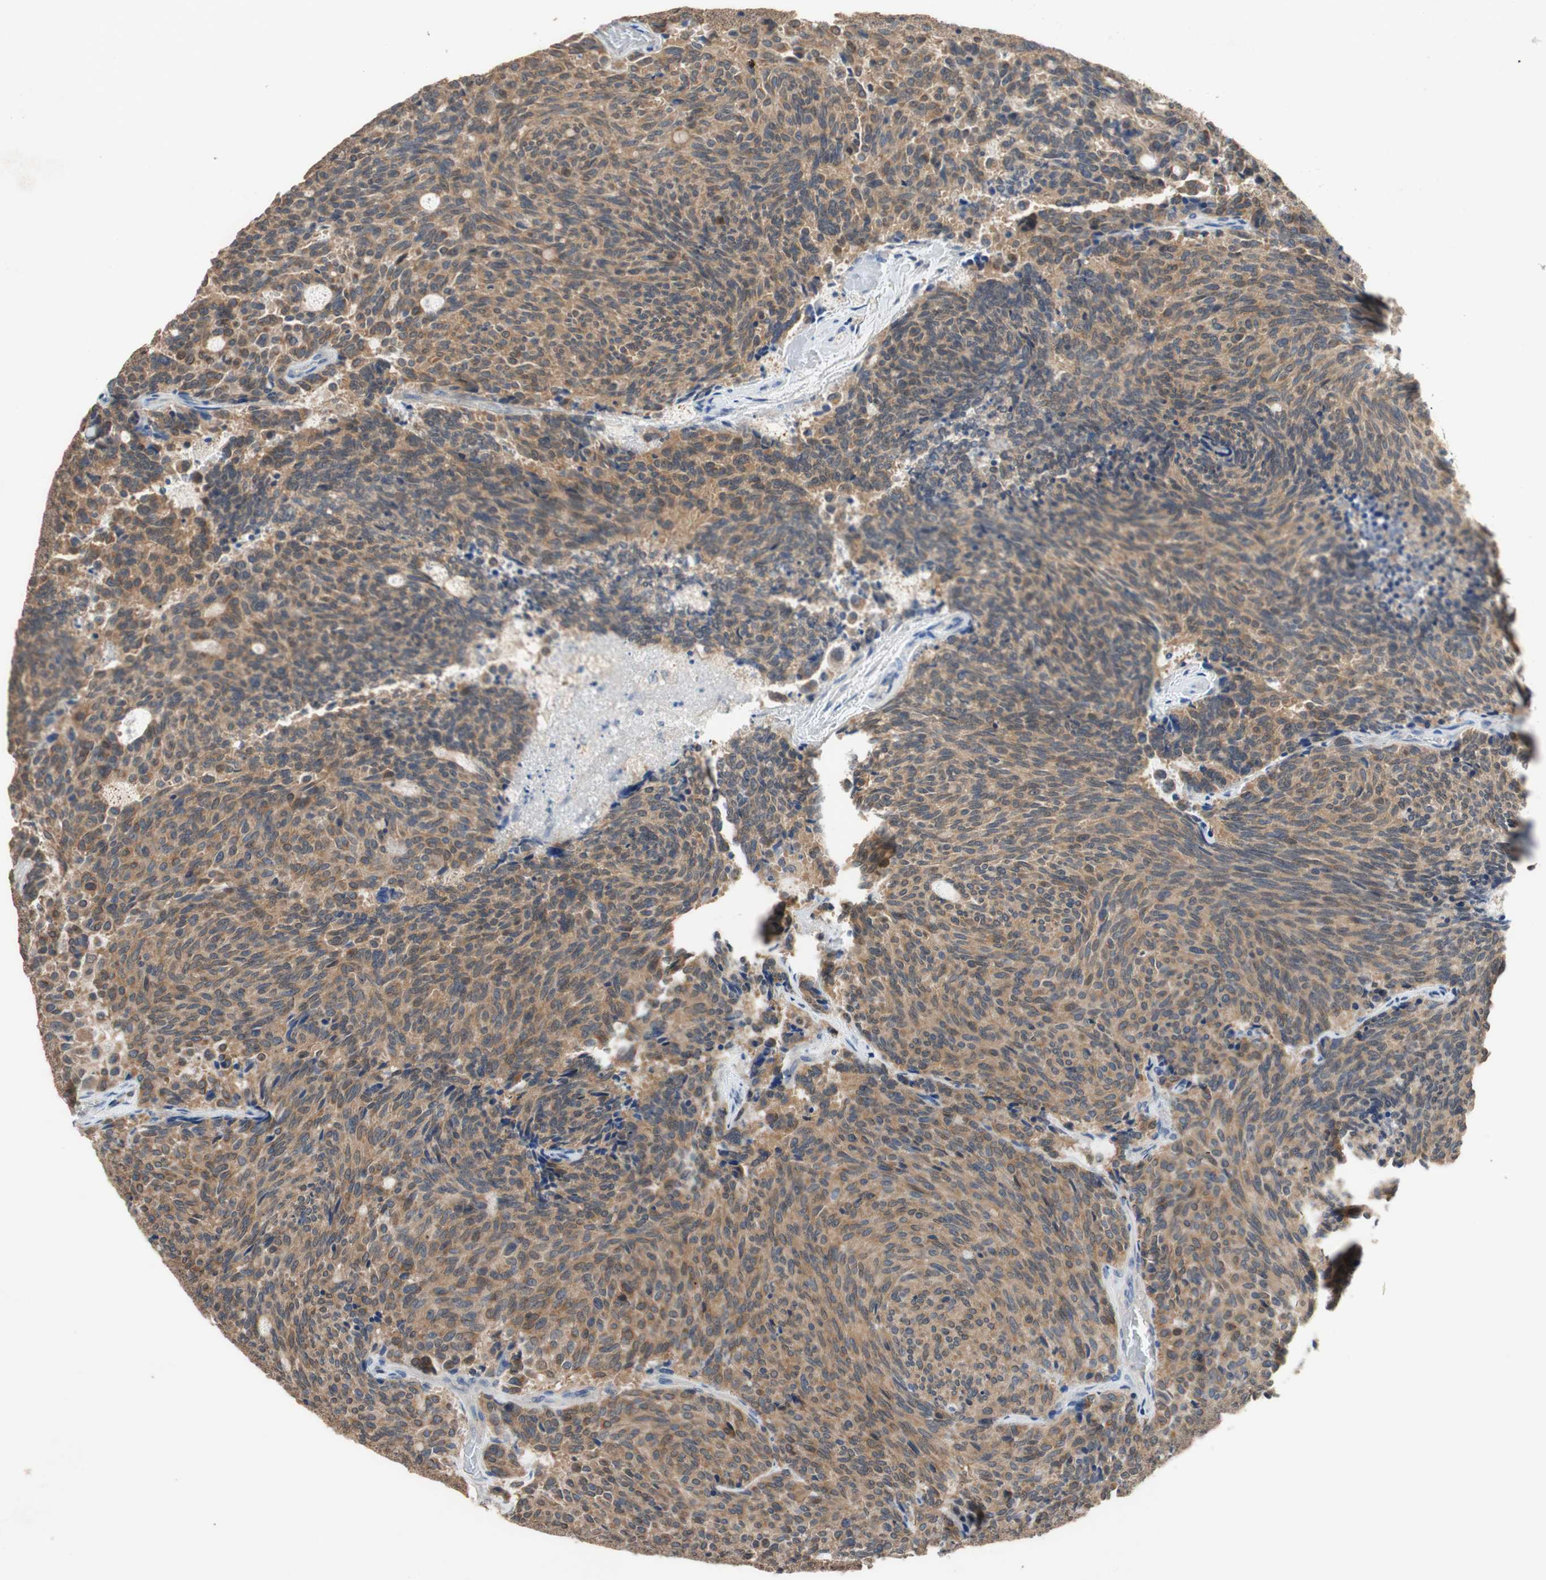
{"staining": {"intensity": "moderate", "quantity": ">75%", "location": "cytoplasmic/membranous"}, "tissue": "carcinoid", "cell_type": "Tumor cells", "image_type": "cancer", "snomed": [{"axis": "morphology", "description": "Carcinoid, malignant, NOS"}, {"axis": "topography", "description": "Pancreas"}], "caption": "Carcinoid (malignant) stained with DAB (3,3'-diaminobenzidine) immunohistochemistry (IHC) demonstrates medium levels of moderate cytoplasmic/membranous positivity in approximately >75% of tumor cells. (IHC, brightfield microscopy, high magnification).", "gene": "ADAP1", "patient": {"sex": "female", "age": 54}}